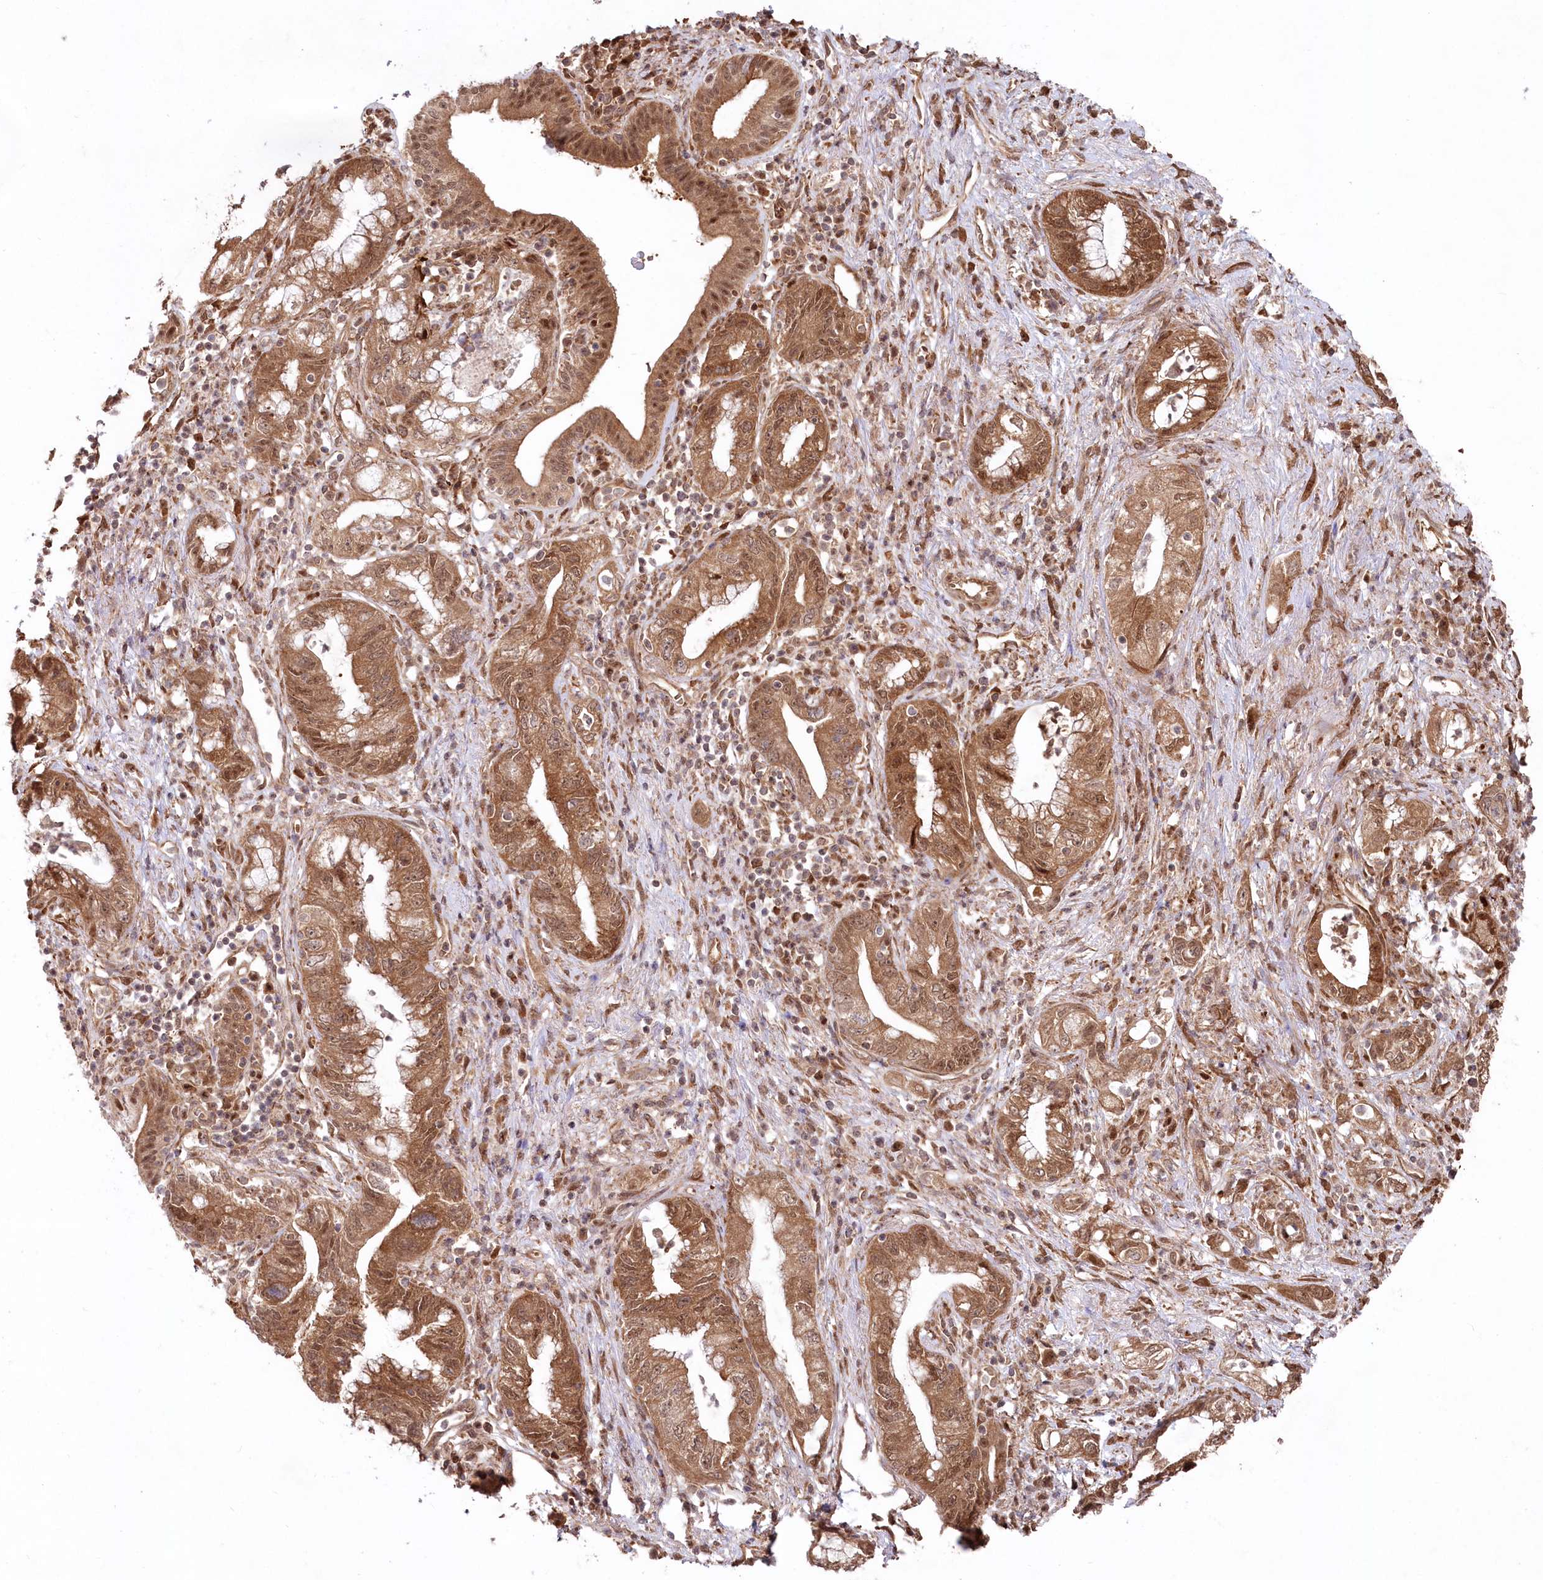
{"staining": {"intensity": "moderate", "quantity": ">75%", "location": "cytoplasmic/membranous,nuclear"}, "tissue": "pancreatic cancer", "cell_type": "Tumor cells", "image_type": "cancer", "snomed": [{"axis": "morphology", "description": "Adenocarcinoma, NOS"}, {"axis": "topography", "description": "Pancreas"}], "caption": "The photomicrograph exhibits a brown stain indicating the presence of a protein in the cytoplasmic/membranous and nuclear of tumor cells in adenocarcinoma (pancreatic).", "gene": "PSMA1", "patient": {"sex": "female", "age": 73}}